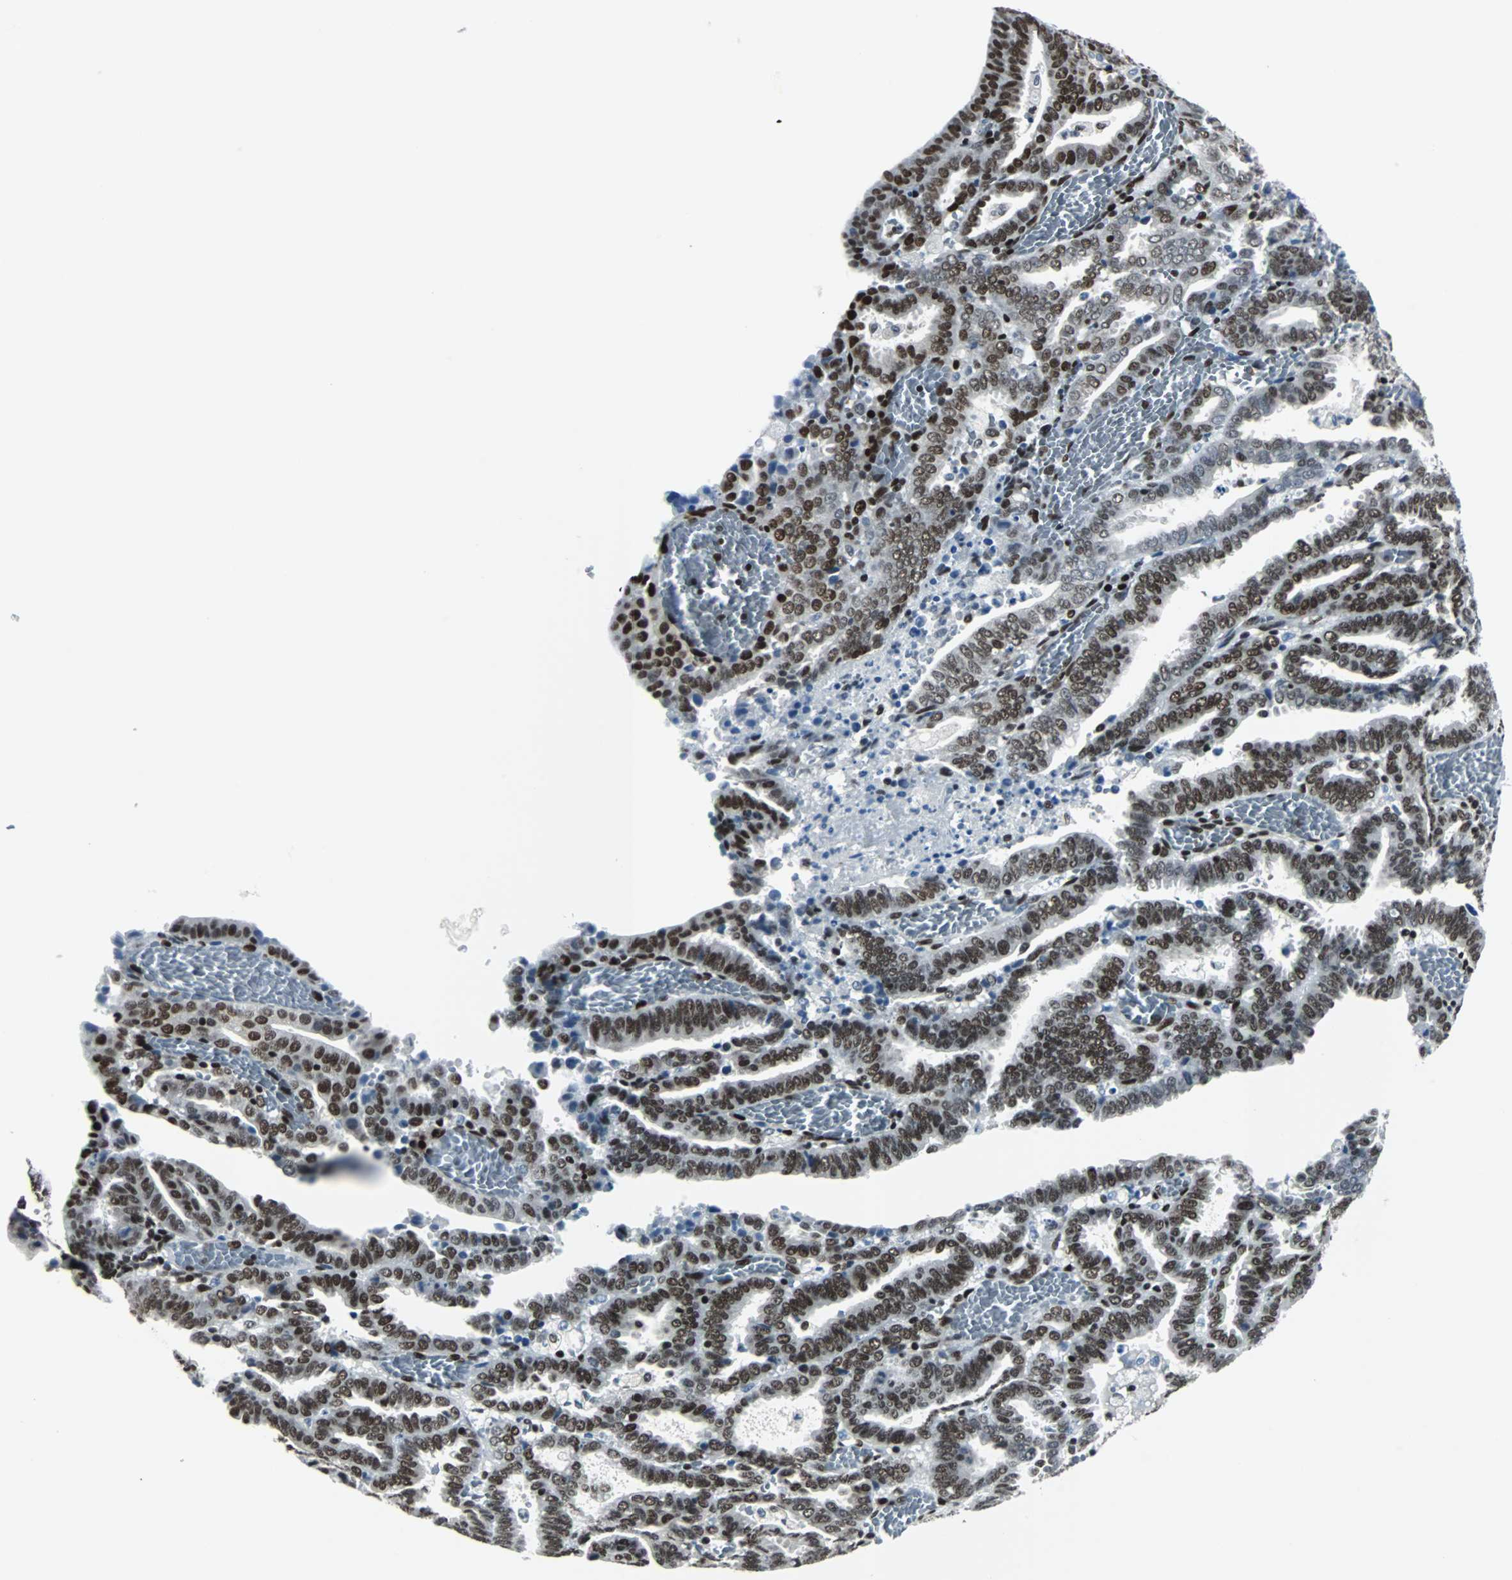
{"staining": {"intensity": "strong", "quantity": ">75%", "location": "nuclear"}, "tissue": "endometrial cancer", "cell_type": "Tumor cells", "image_type": "cancer", "snomed": [{"axis": "morphology", "description": "Adenocarcinoma, NOS"}, {"axis": "topography", "description": "Uterus"}], "caption": "The photomicrograph reveals immunohistochemical staining of endometrial adenocarcinoma. There is strong nuclear positivity is seen in about >75% of tumor cells.", "gene": "MEF2D", "patient": {"sex": "female", "age": 83}}